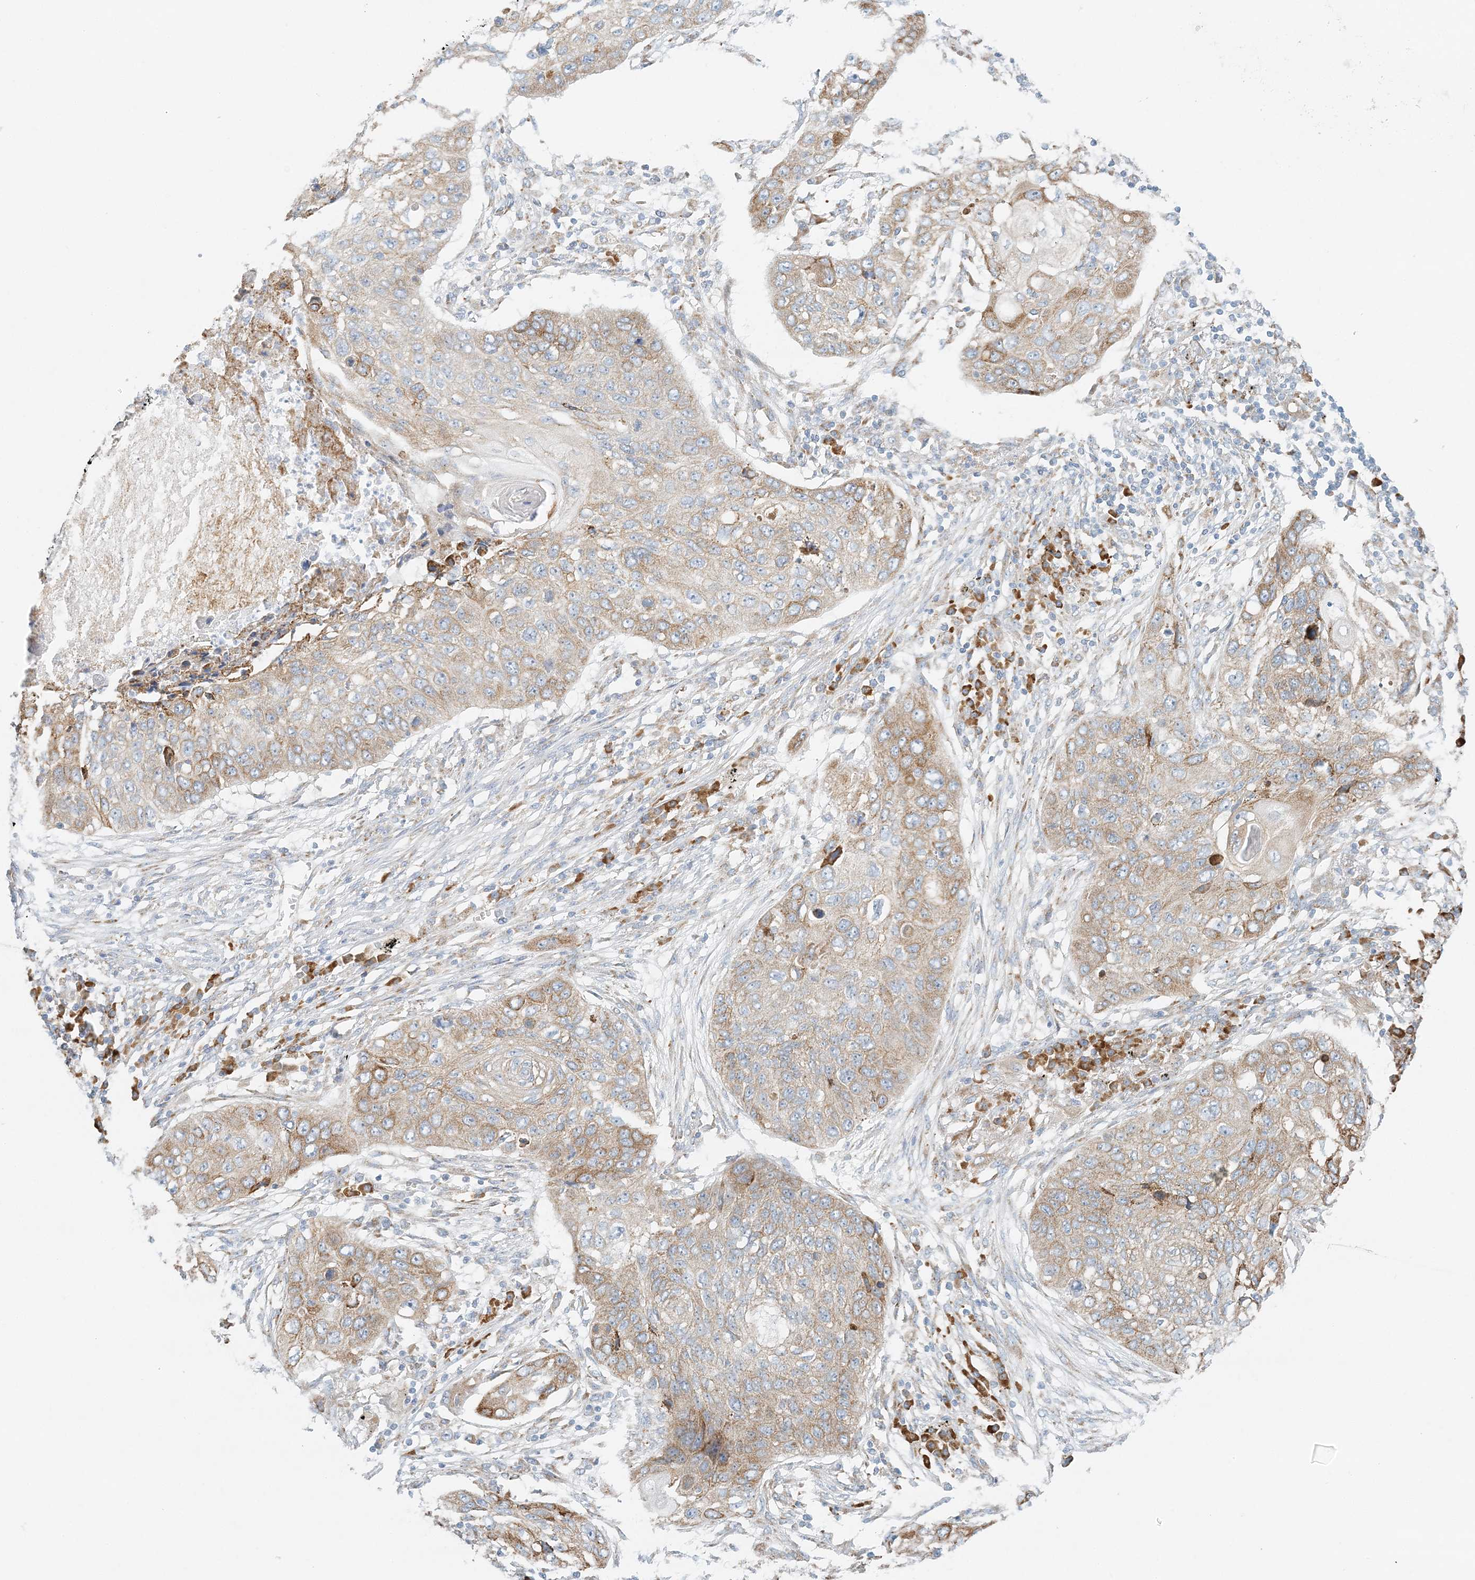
{"staining": {"intensity": "moderate", "quantity": "25%-75%", "location": "cytoplasmic/membranous"}, "tissue": "lung cancer", "cell_type": "Tumor cells", "image_type": "cancer", "snomed": [{"axis": "morphology", "description": "Squamous cell carcinoma, NOS"}, {"axis": "topography", "description": "Lung"}], "caption": "Immunohistochemical staining of human lung cancer demonstrates medium levels of moderate cytoplasmic/membranous protein expression in approximately 25%-75% of tumor cells.", "gene": "STK11IP", "patient": {"sex": "female", "age": 63}}